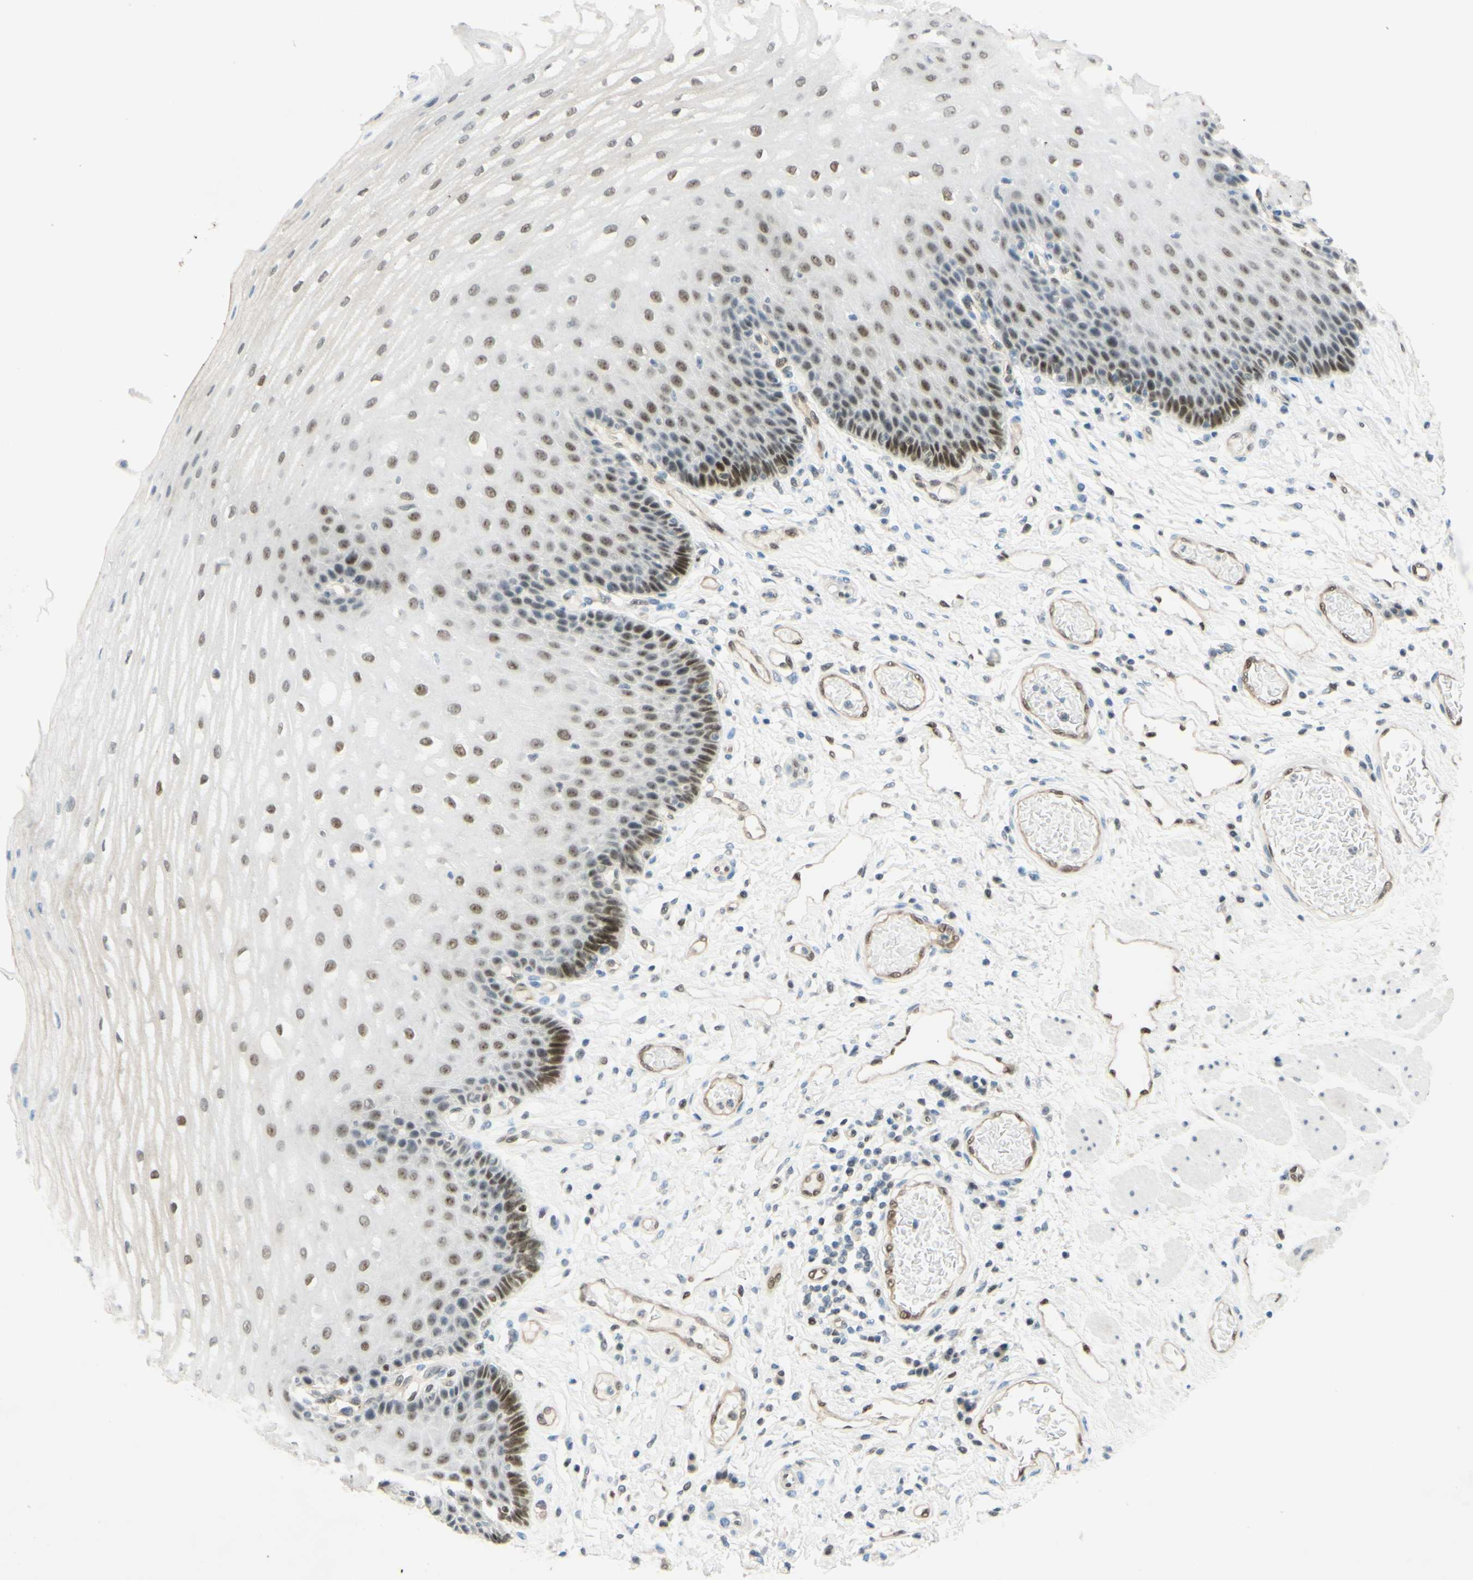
{"staining": {"intensity": "moderate", "quantity": "25%-75%", "location": "nuclear"}, "tissue": "esophagus", "cell_type": "Squamous epithelial cells", "image_type": "normal", "snomed": [{"axis": "morphology", "description": "Normal tissue, NOS"}, {"axis": "topography", "description": "Esophagus"}], "caption": "About 25%-75% of squamous epithelial cells in normal human esophagus reveal moderate nuclear protein expression as visualized by brown immunohistochemical staining.", "gene": "POLB", "patient": {"sex": "male", "age": 54}}